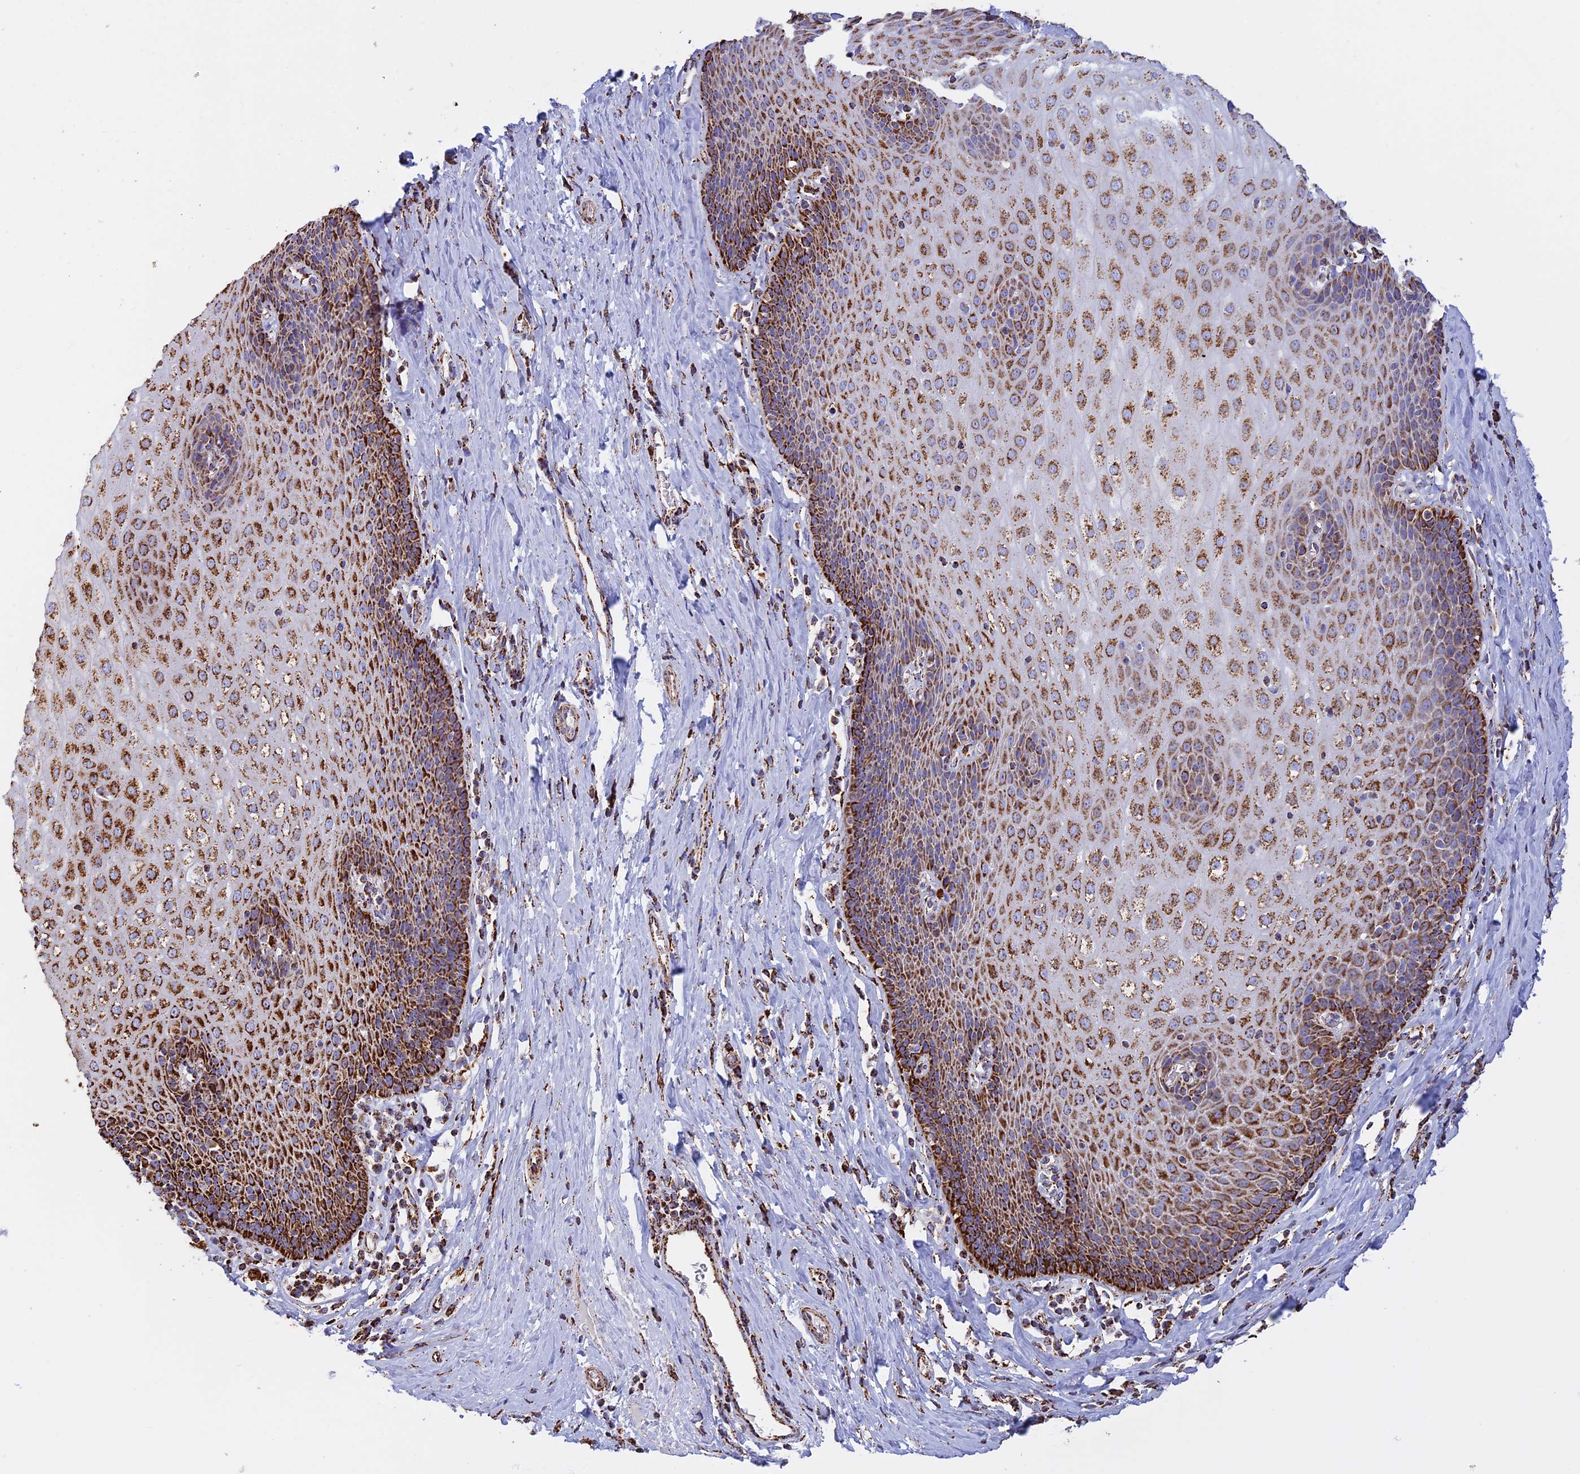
{"staining": {"intensity": "moderate", "quantity": ">75%", "location": "cytoplasmic/membranous"}, "tissue": "esophagus", "cell_type": "Squamous epithelial cells", "image_type": "normal", "snomed": [{"axis": "morphology", "description": "Normal tissue, NOS"}, {"axis": "topography", "description": "Esophagus"}], "caption": "Esophagus stained with DAB (3,3'-diaminobenzidine) IHC shows medium levels of moderate cytoplasmic/membranous positivity in approximately >75% of squamous epithelial cells. Immunohistochemistry (ihc) stains the protein in brown and the nuclei are stained blue.", "gene": "KCNG1", "patient": {"sex": "female", "age": 61}}